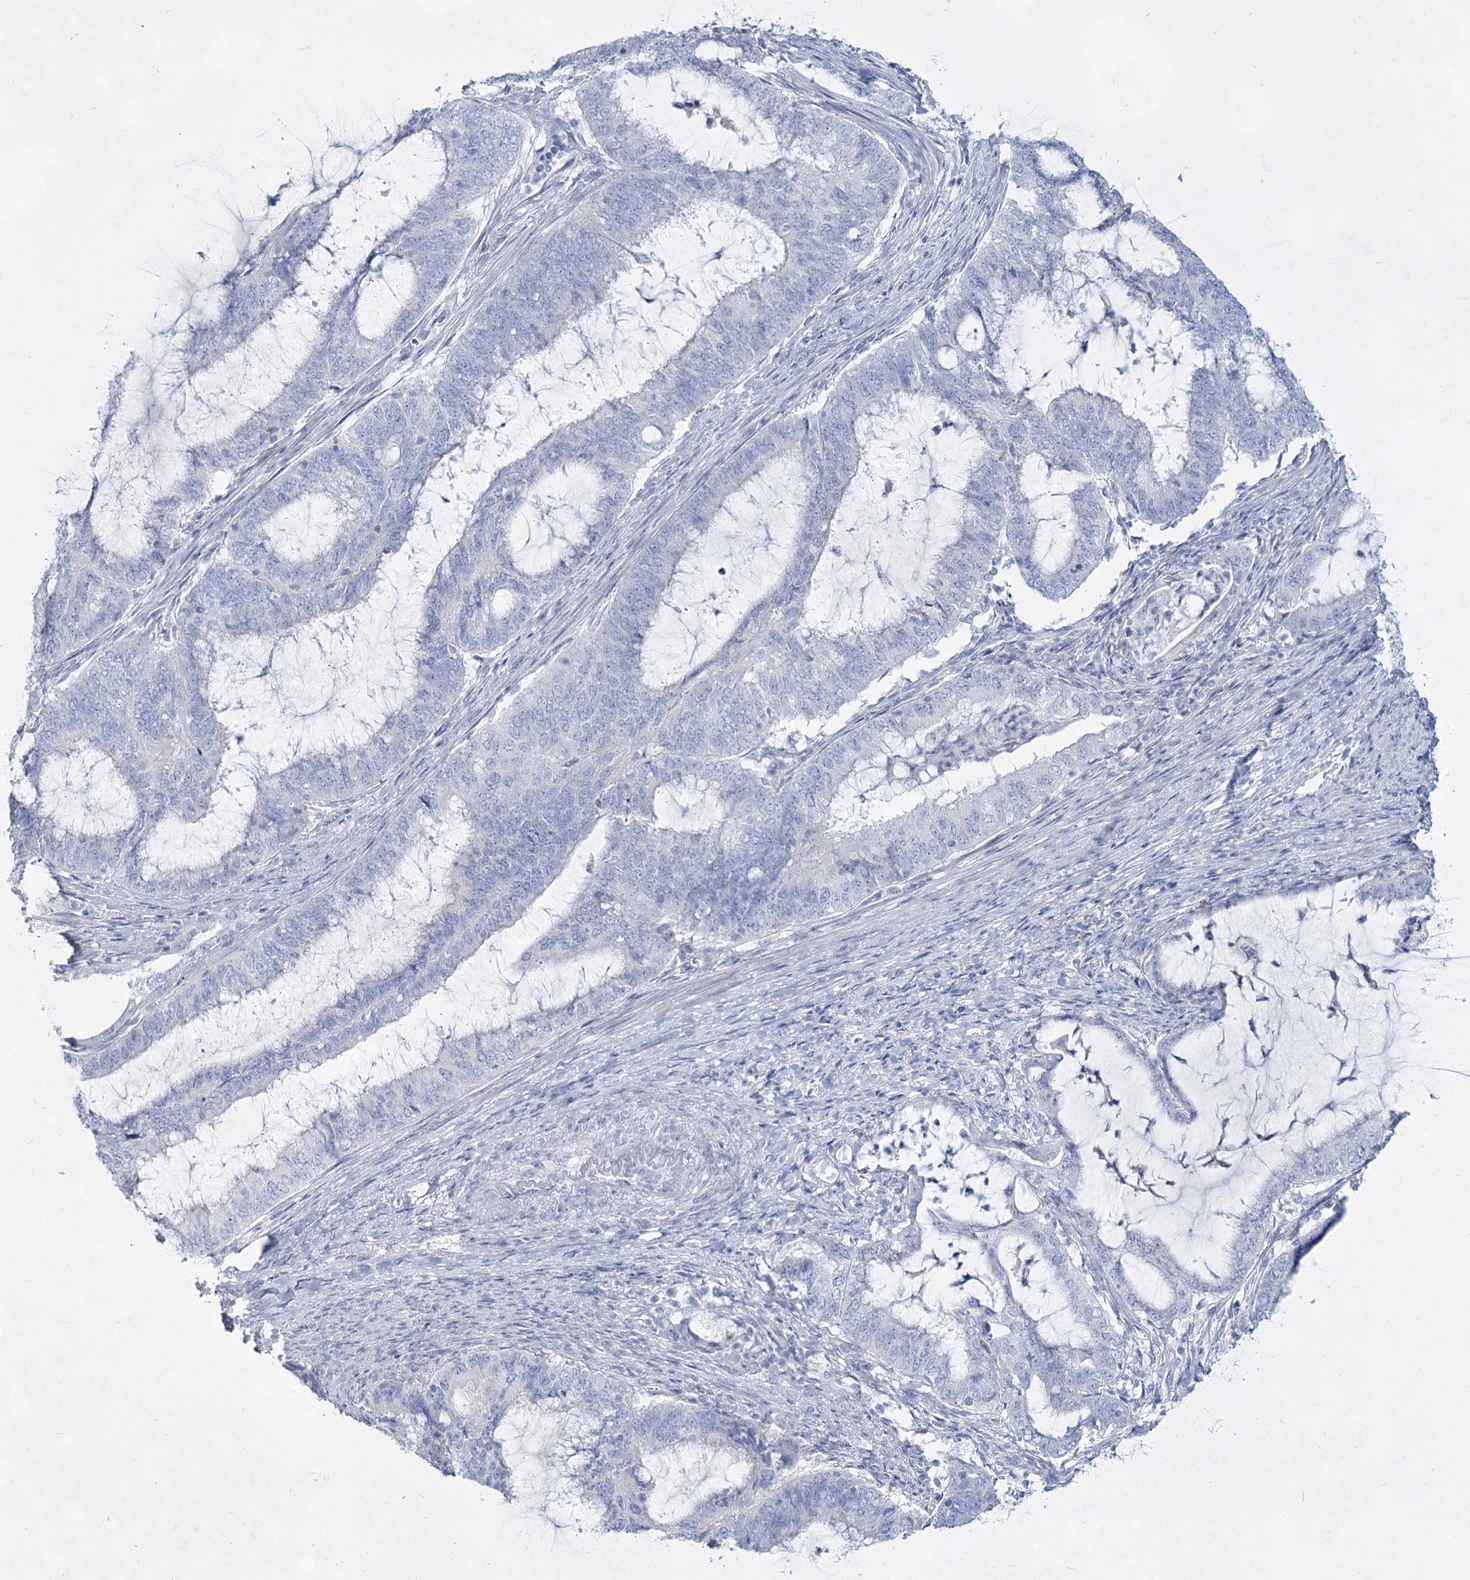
{"staining": {"intensity": "negative", "quantity": "none", "location": "none"}, "tissue": "endometrial cancer", "cell_type": "Tumor cells", "image_type": "cancer", "snomed": [{"axis": "morphology", "description": "Adenocarcinoma, NOS"}, {"axis": "topography", "description": "Endometrium"}], "caption": "Human endometrial cancer (adenocarcinoma) stained for a protein using IHC exhibits no positivity in tumor cells.", "gene": "SLC17A2", "patient": {"sex": "female", "age": 51}}